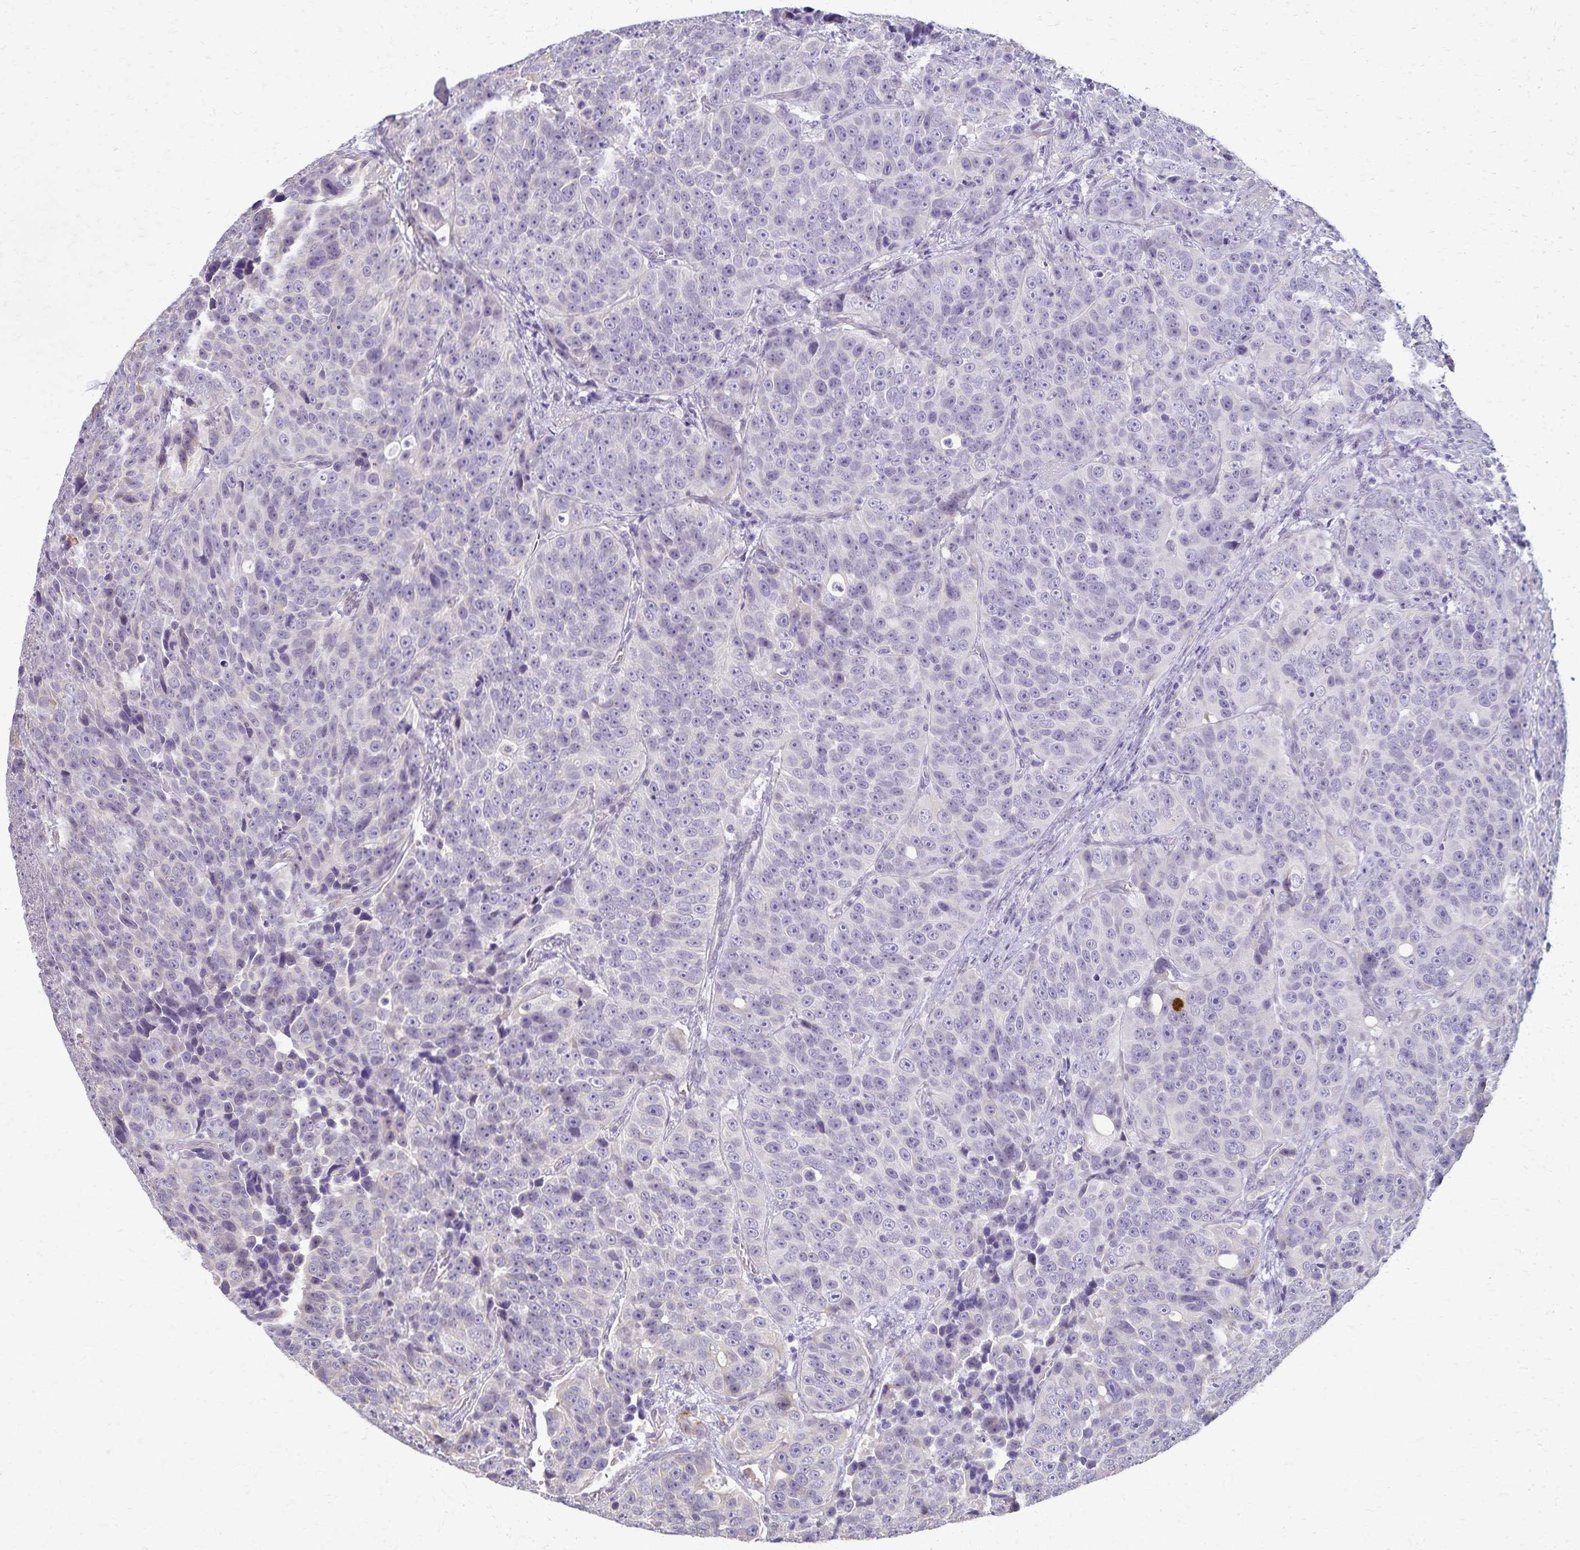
{"staining": {"intensity": "negative", "quantity": "none", "location": "none"}, "tissue": "urothelial cancer", "cell_type": "Tumor cells", "image_type": "cancer", "snomed": [{"axis": "morphology", "description": "Urothelial carcinoma, NOS"}, {"axis": "topography", "description": "Urinary bladder"}], "caption": "Tumor cells are negative for brown protein staining in urothelial cancer.", "gene": "KISS1", "patient": {"sex": "male", "age": 52}}